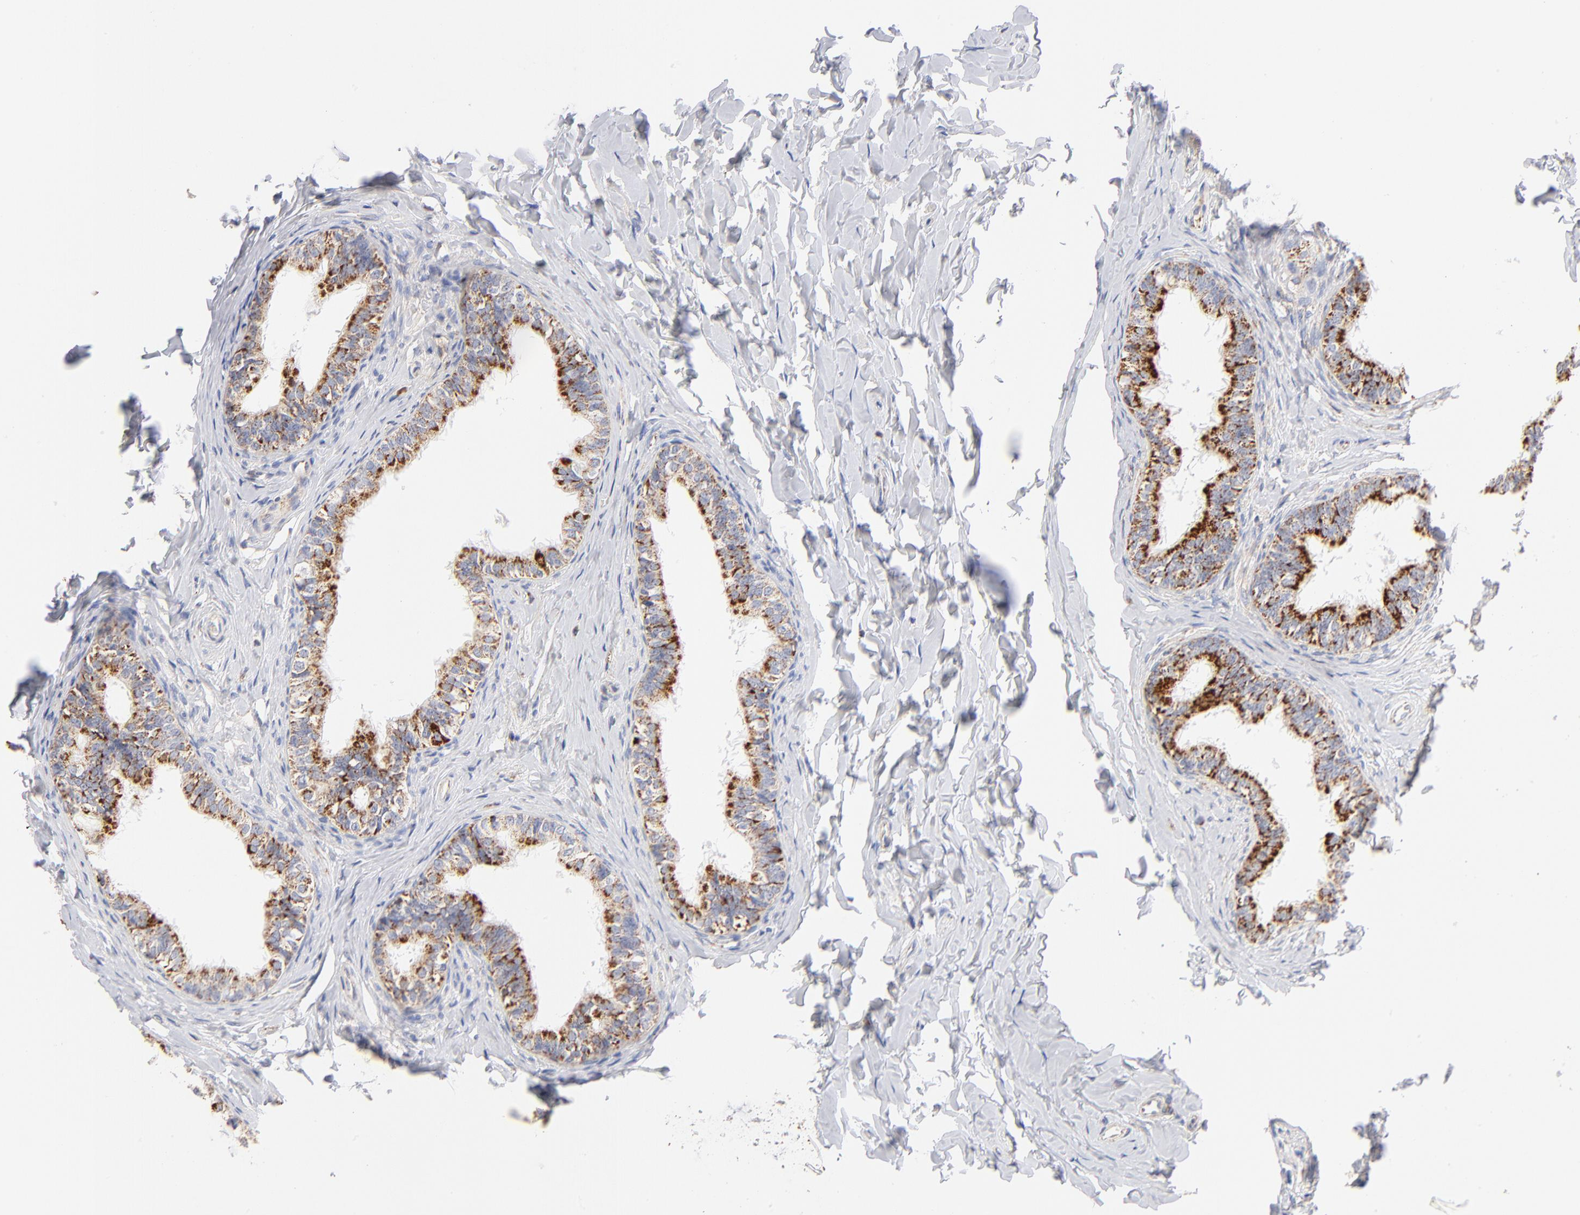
{"staining": {"intensity": "moderate", "quantity": "25%-75%", "location": "cytoplasmic/membranous"}, "tissue": "epididymis", "cell_type": "Glandular cells", "image_type": "normal", "snomed": [{"axis": "morphology", "description": "Normal tissue, NOS"}, {"axis": "topography", "description": "Soft tissue"}, {"axis": "topography", "description": "Epididymis"}], "caption": "High-magnification brightfield microscopy of unremarkable epididymis stained with DAB (3,3'-diaminobenzidine) (brown) and counterstained with hematoxylin (blue). glandular cells exhibit moderate cytoplasmic/membranous expression is seen in approximately25%-75% of cells. The staining is performed using DAB brown chromogen to label protein expression. The nuclei are counter-stained blue using hematoxylin.", "gene": "DLAT", "patient": {"sex": "male", "age": 26}}